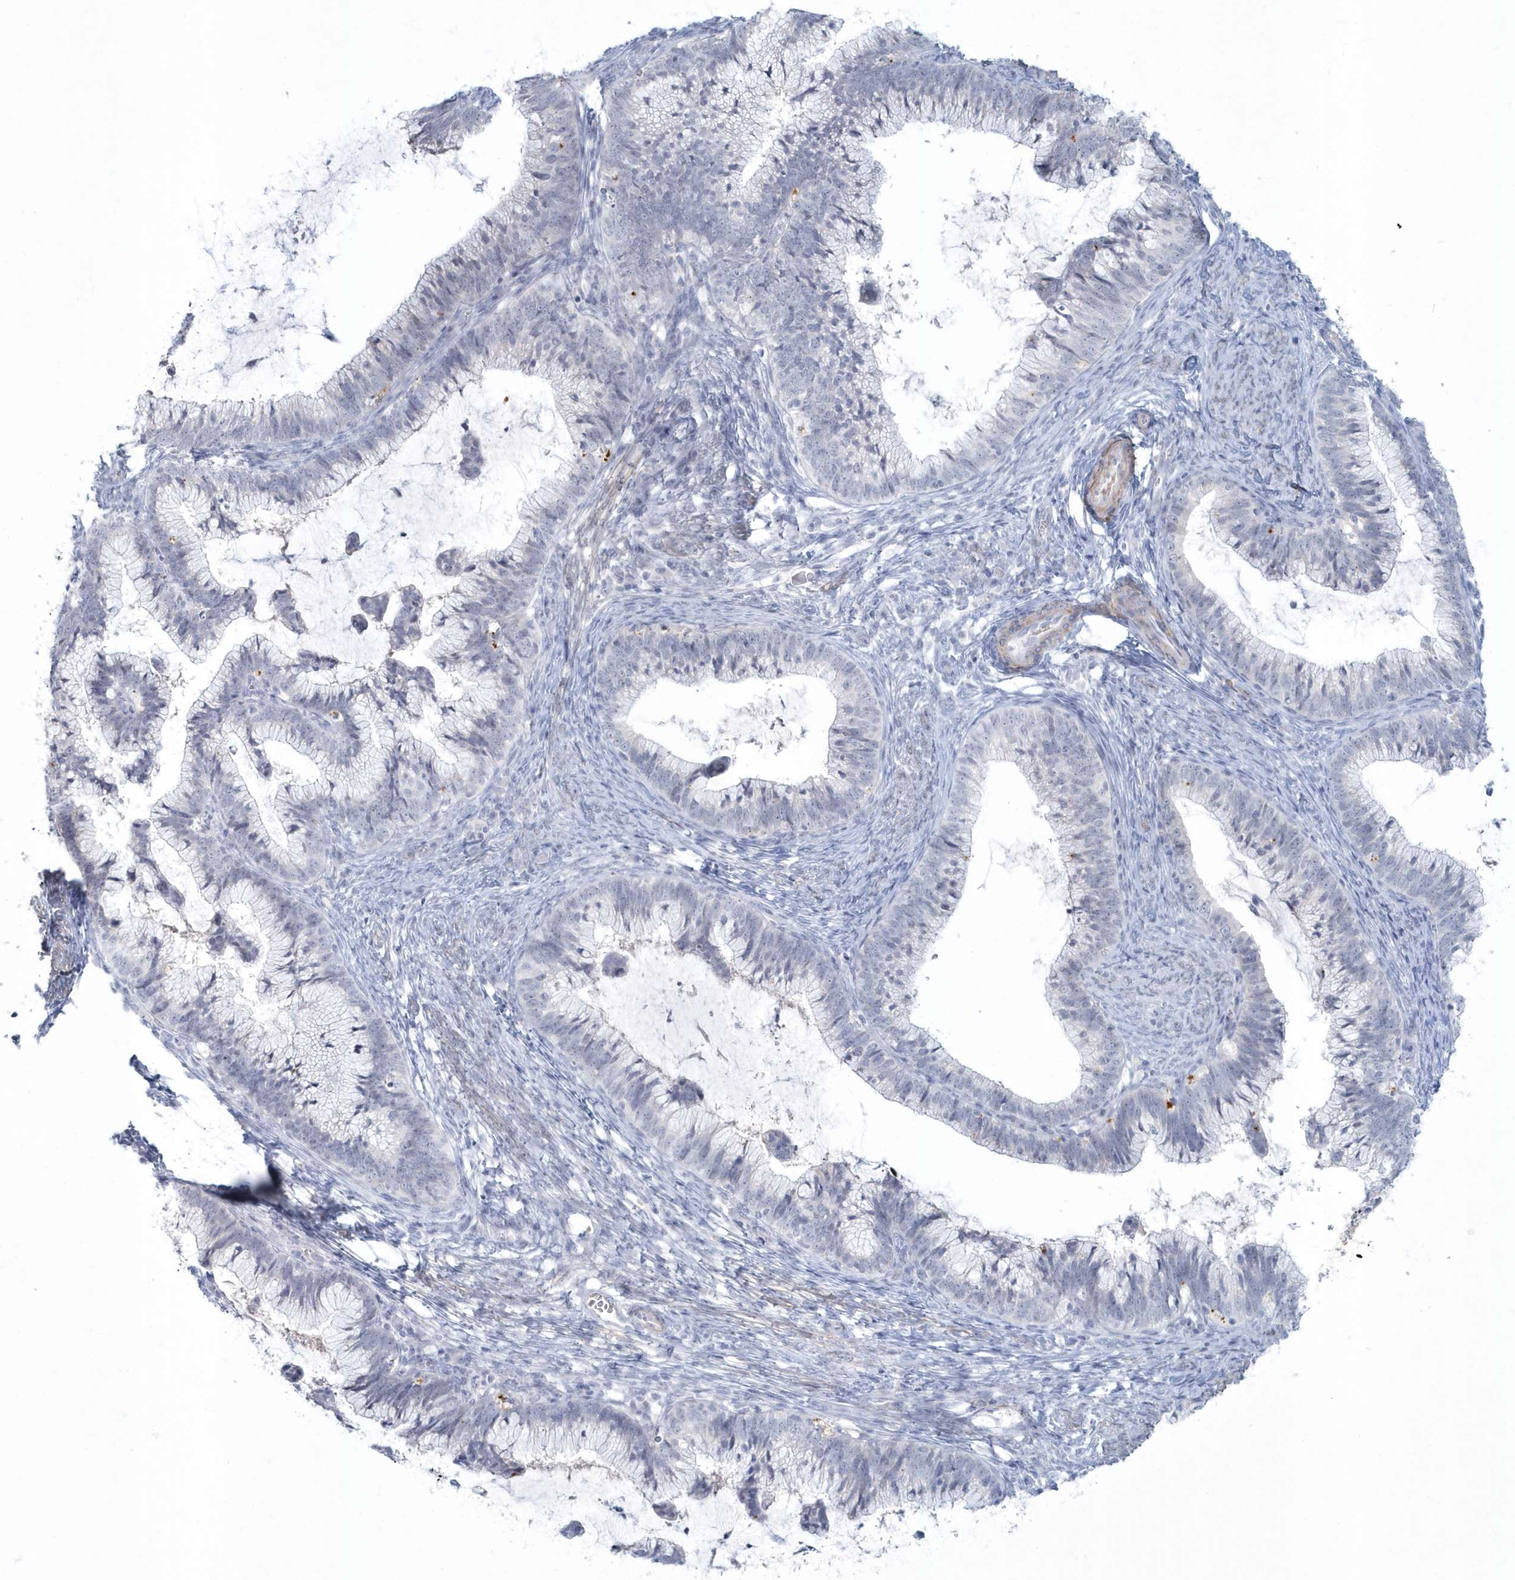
{"staining": {"intensity": "negative", "quantity": "none", "location": "none"}, "tissue": "cervical cancer", "cell_type": "Tumor cells", "image_type": "cancer", "snomed": [{"axis": "morphology", "description": "Adenocarcinoma, NOS"}, {"axis": "topography", "description": "Cervix"}], "caption": "Human cervical cancer (adenocarcinoma) stained for a protein using immunohistochemistry (IHC) demonstrates no positivity in tumor cells.", "gene": "MYOT", "patient": {"sex": "female", "age": 36}}